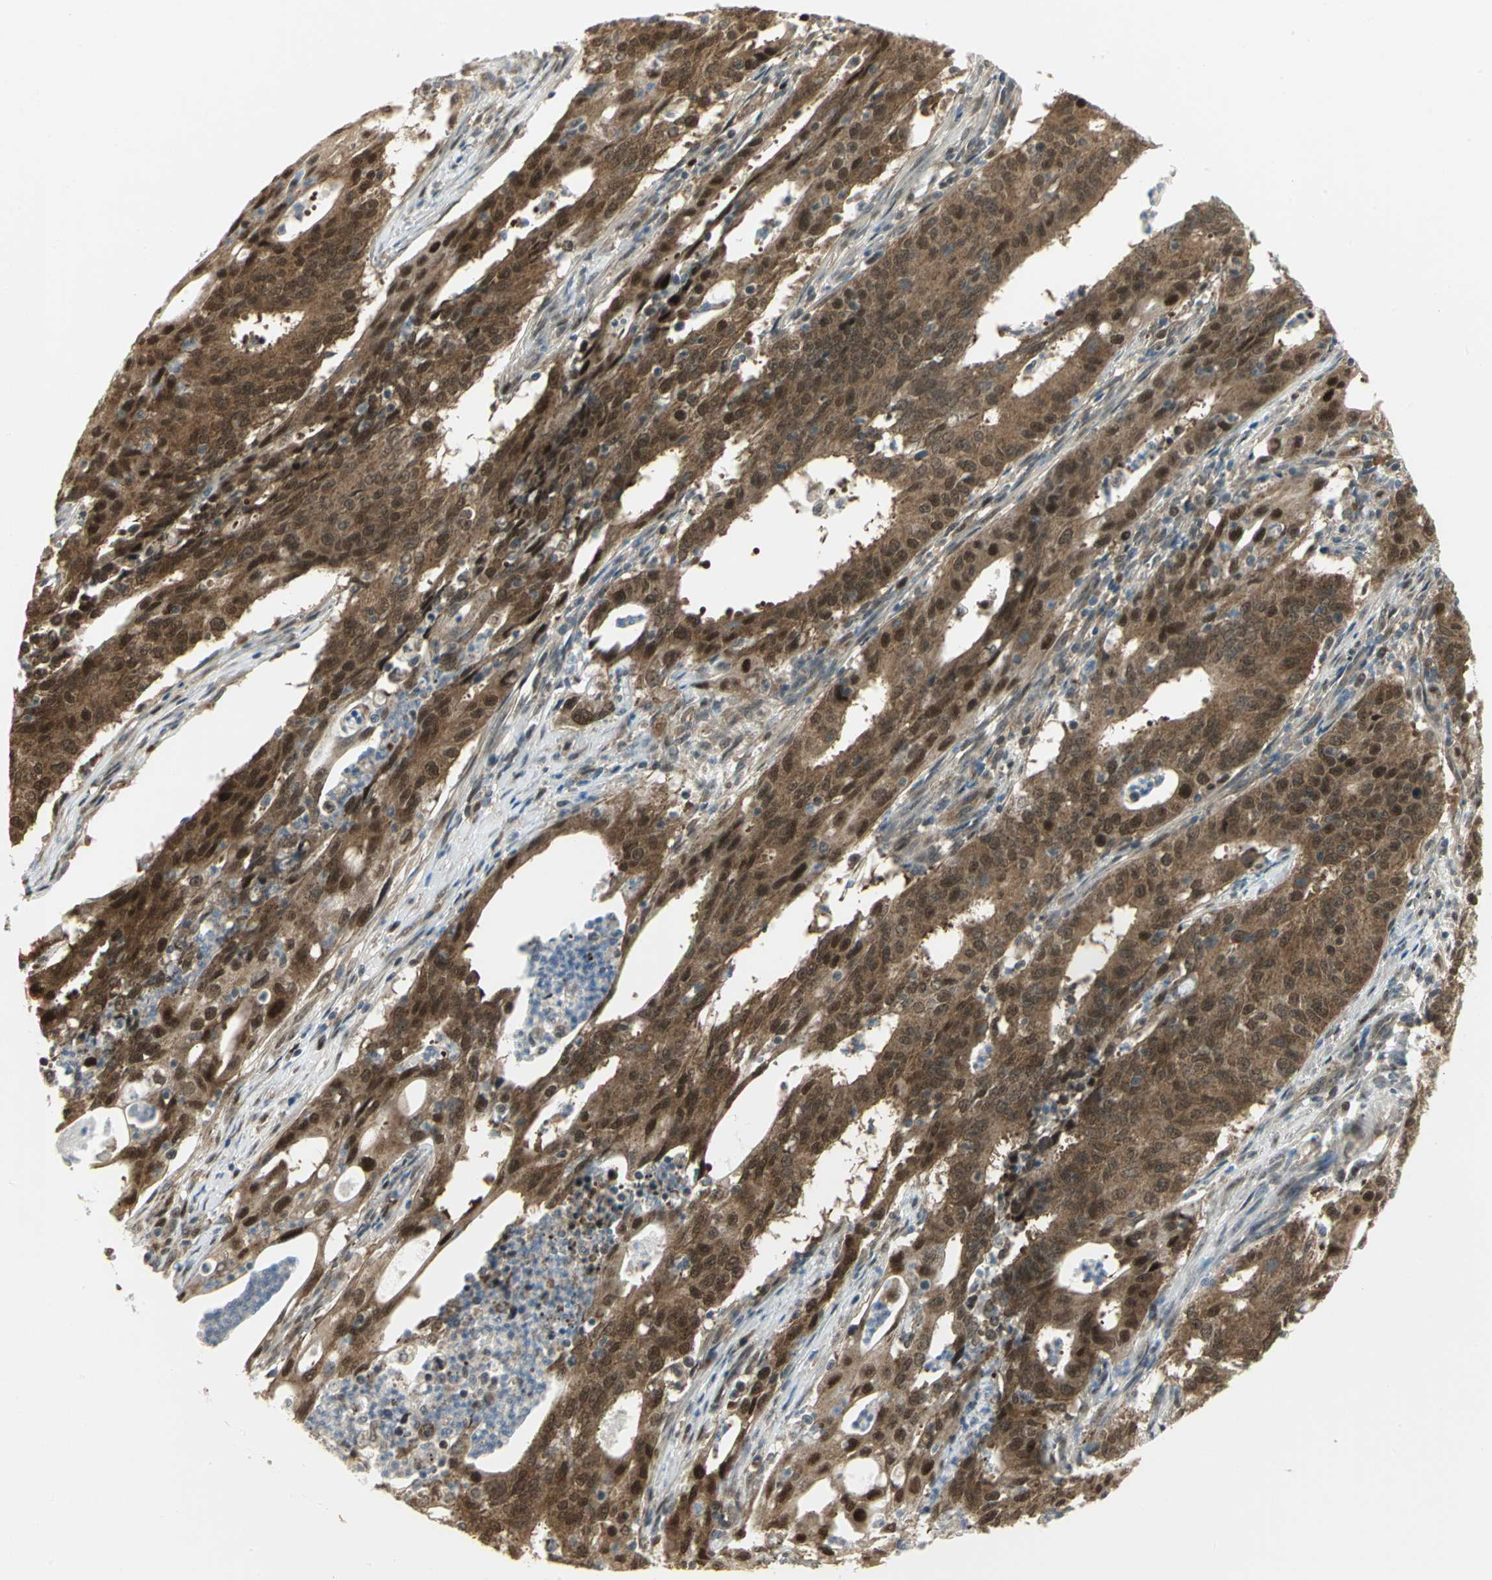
{"staining": {"intensity": "moderate", "quantity": ">75%", "location": "cytoplasmic/membranous,nuclear"}, "tissue": "cervical cancer", "cell_type": "Tumor cells", "image_type": "cancer", "snomed": [{"axis": "morphology", "description": "Adenocarcinoma, NOS"}, {"axis": "topography", "description": "Cervix"}], "caption": "Protein staining by immunohistochemistry exhibits moderate cytoplasmic/membranous and nuclear staining in approximately >75% of tumor cells in adenocarcinoma (cervical).", "gene": "PSMC4", "patient": {"sex": "female", "age": 44}}